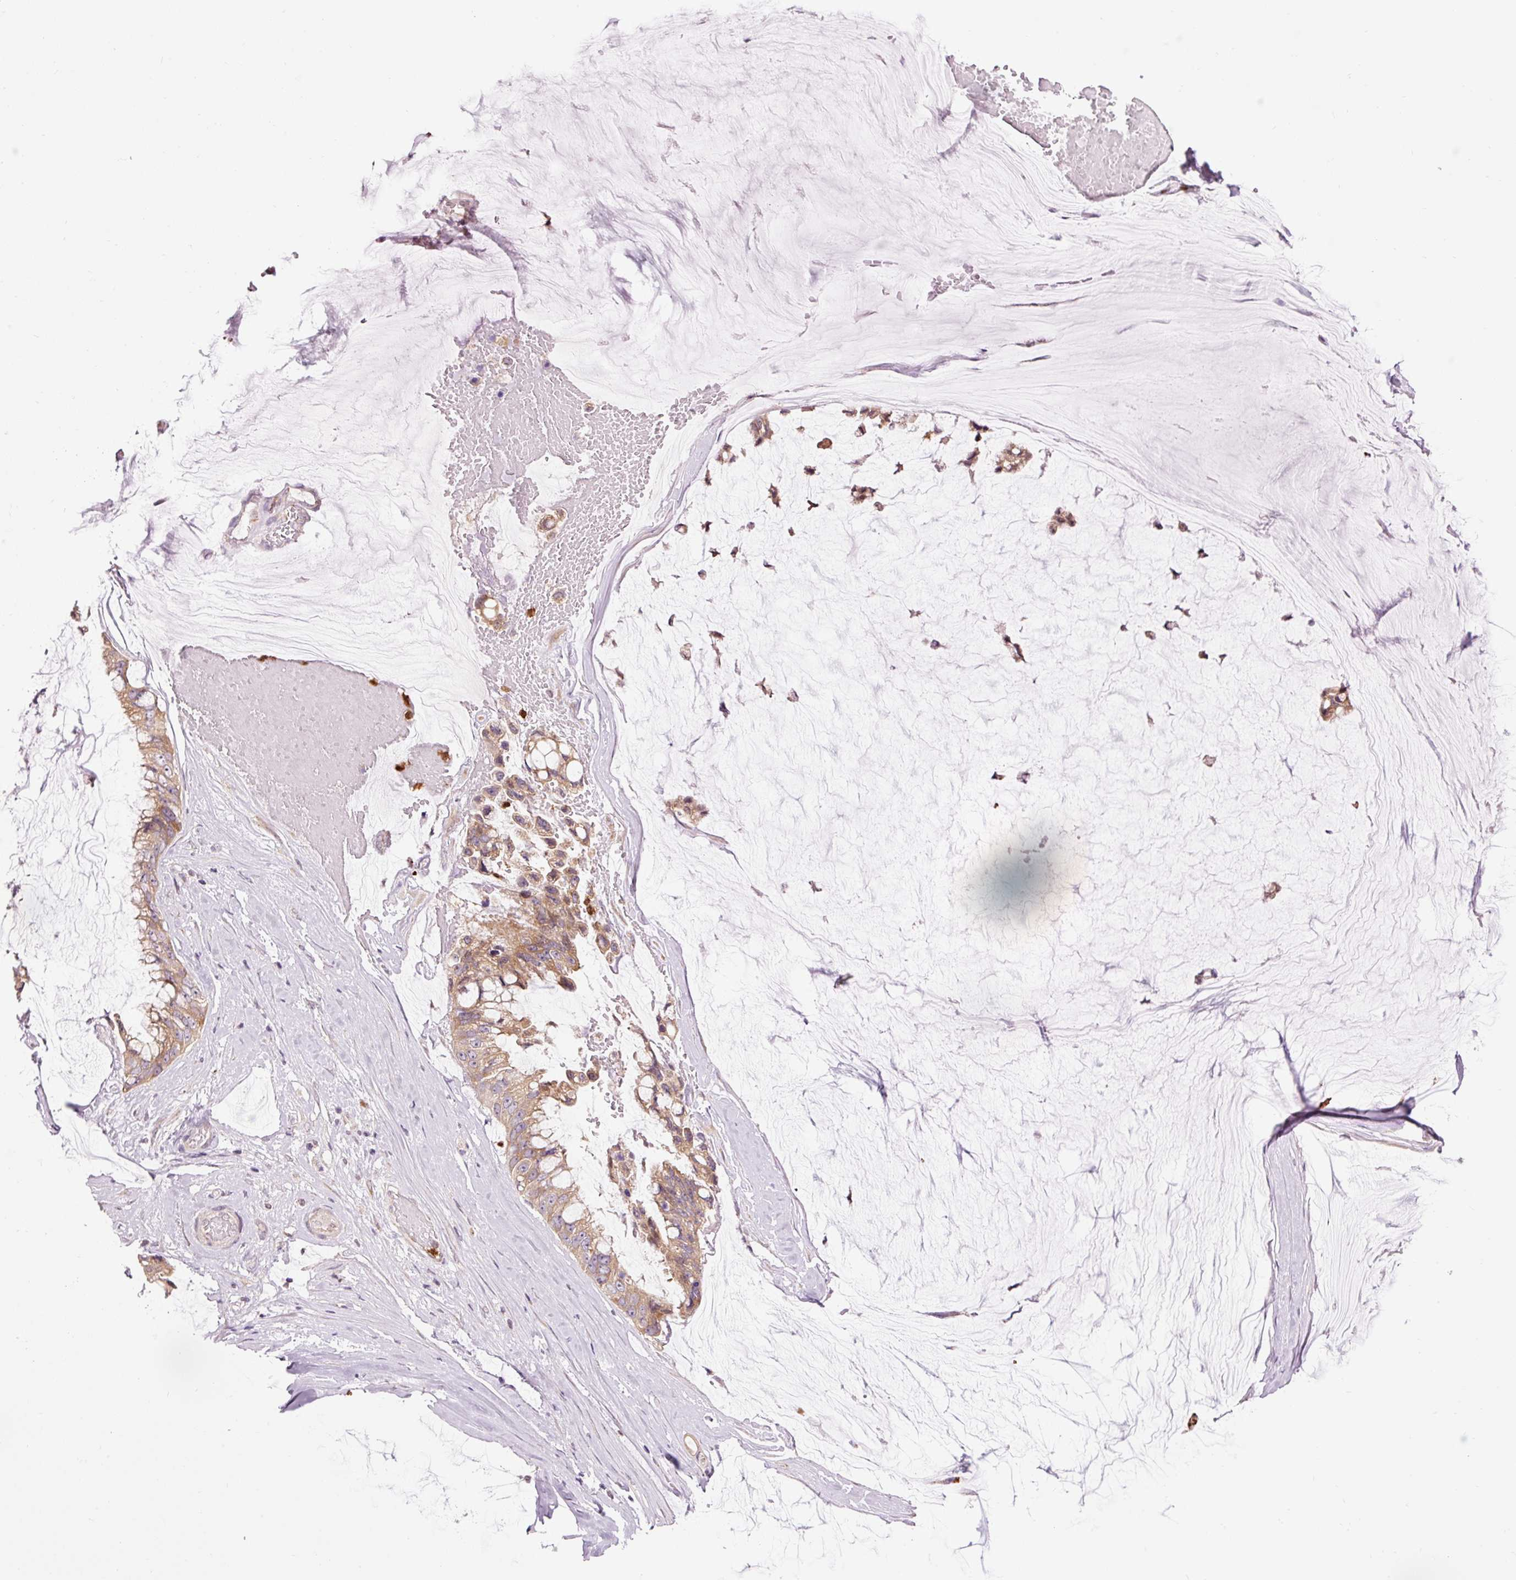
{"staining": {"intensity": "moderate", "quantity": ">75%", "location": "cytoplasmic/membranous"}, "tissue": "ovarian cancer", "cell_type": "Tumor cells", "image_type": "cancer", "snomed": [{"axis": "morphology", "description": "Cystadenocarcinoma, mucinous, NOS"}, {"axis": "topography", "description": "Ovary"}], "caption": "Ovarian mucinous cystadenocarcinoma stained with IHC demonstrates moderate cytoplasmic/membranous staining in approximately >75% of tumor cells.", "gene": "PRDX5", "patient": {"sex": "female", "age": 39}}